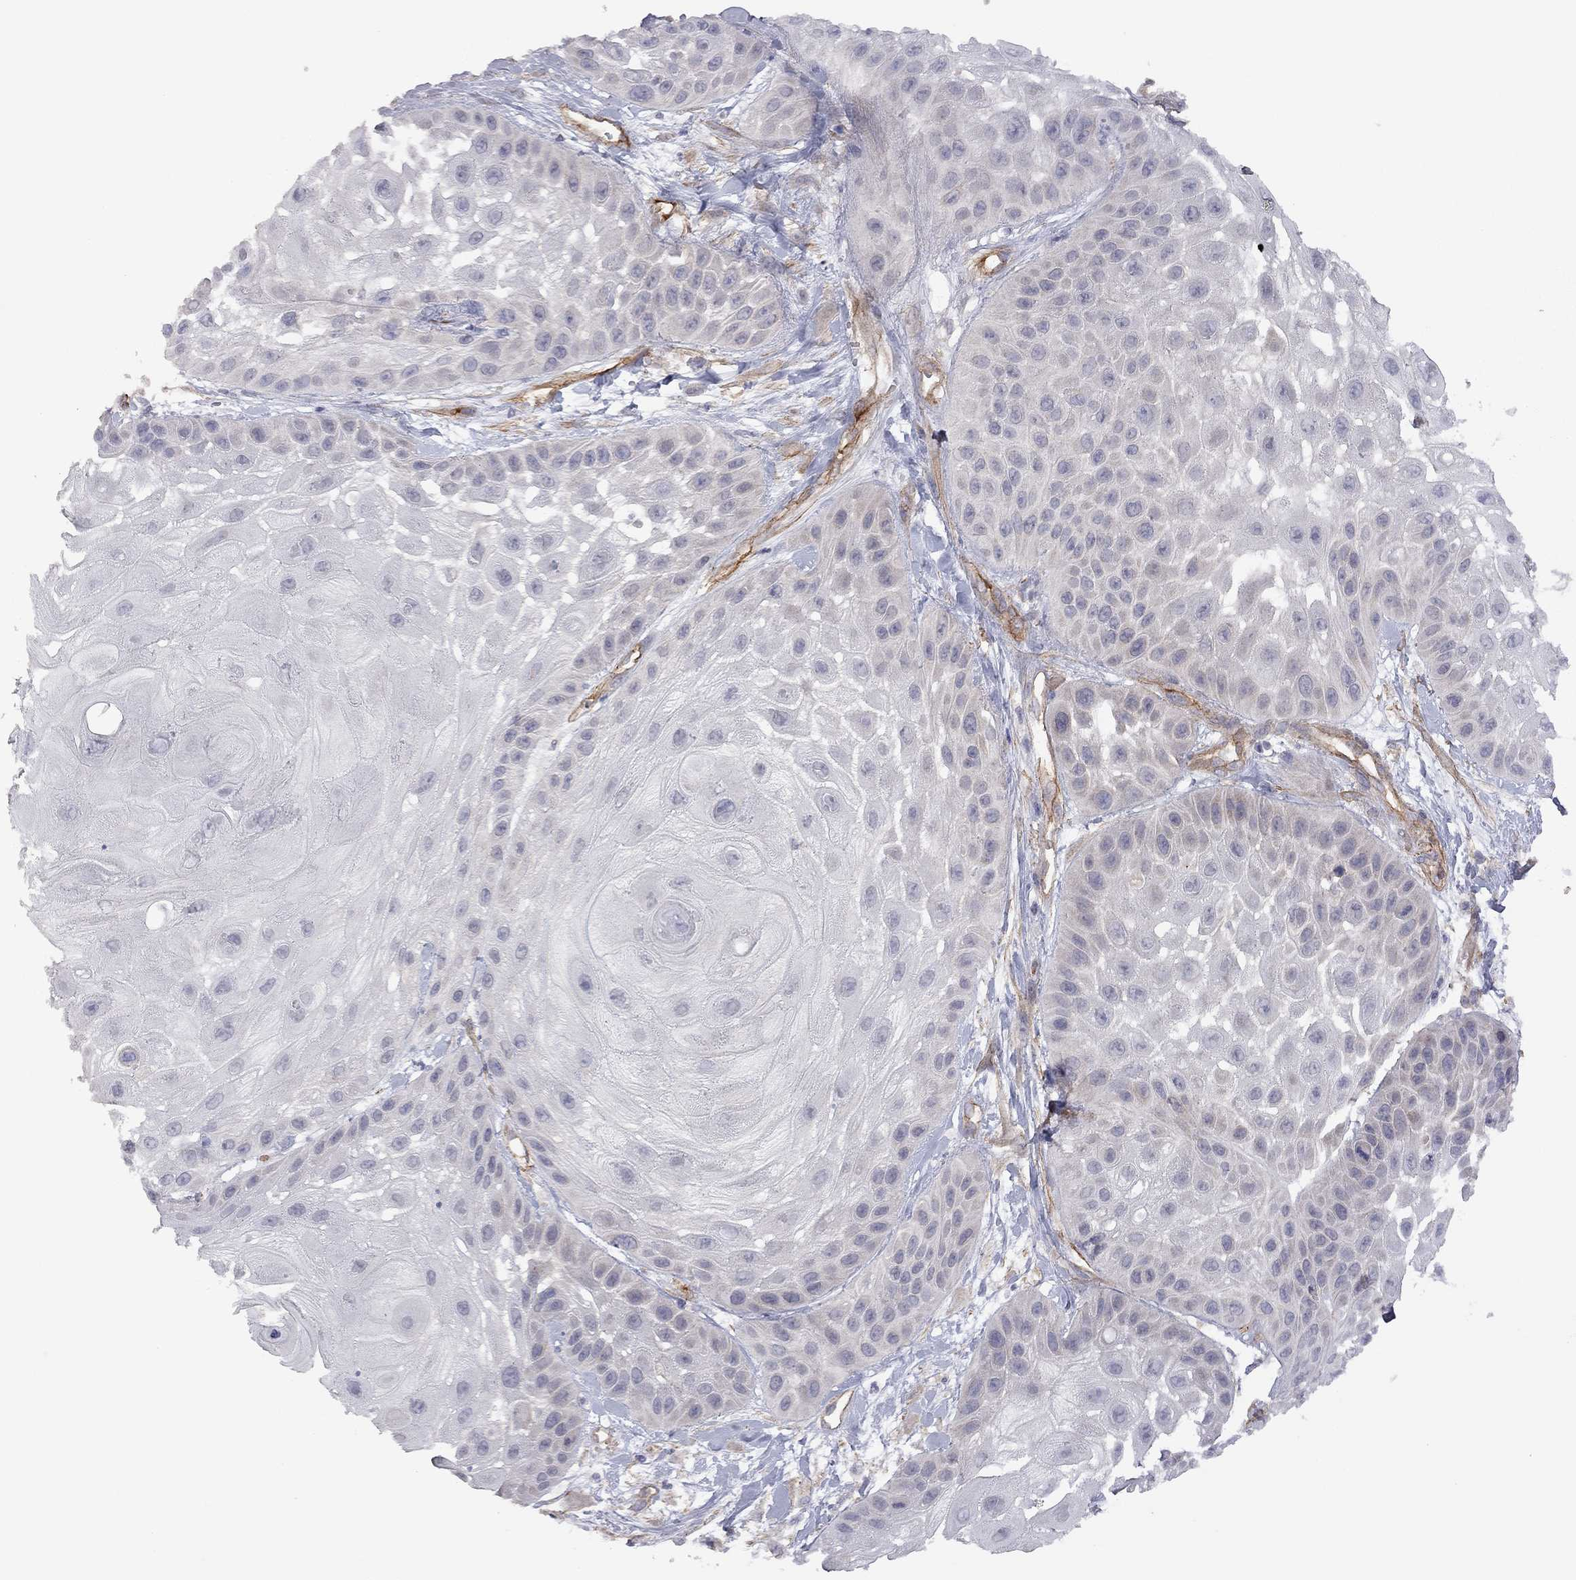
{"staining": {"intensity": "negative", "quantity": "none", "location": "none"}, "tissue": "skin cancer", "cell_type": "Tumor cells", "image_type": "cancer", "snomed": [{"axis": "morphology", "description": "Normal tissue, NOS"}, {"axis": "morphology", "description": "Squamous cell carcinoma, NOS"}, {"axis": "topography", "description": "Skin"}], "caption": "Tumor cells are negative for protein expression in human skin cancer. (DAB IHC, high magnification).", "gene": "EXOC3L2", "patient": {"sex": "male", "age": 79}}